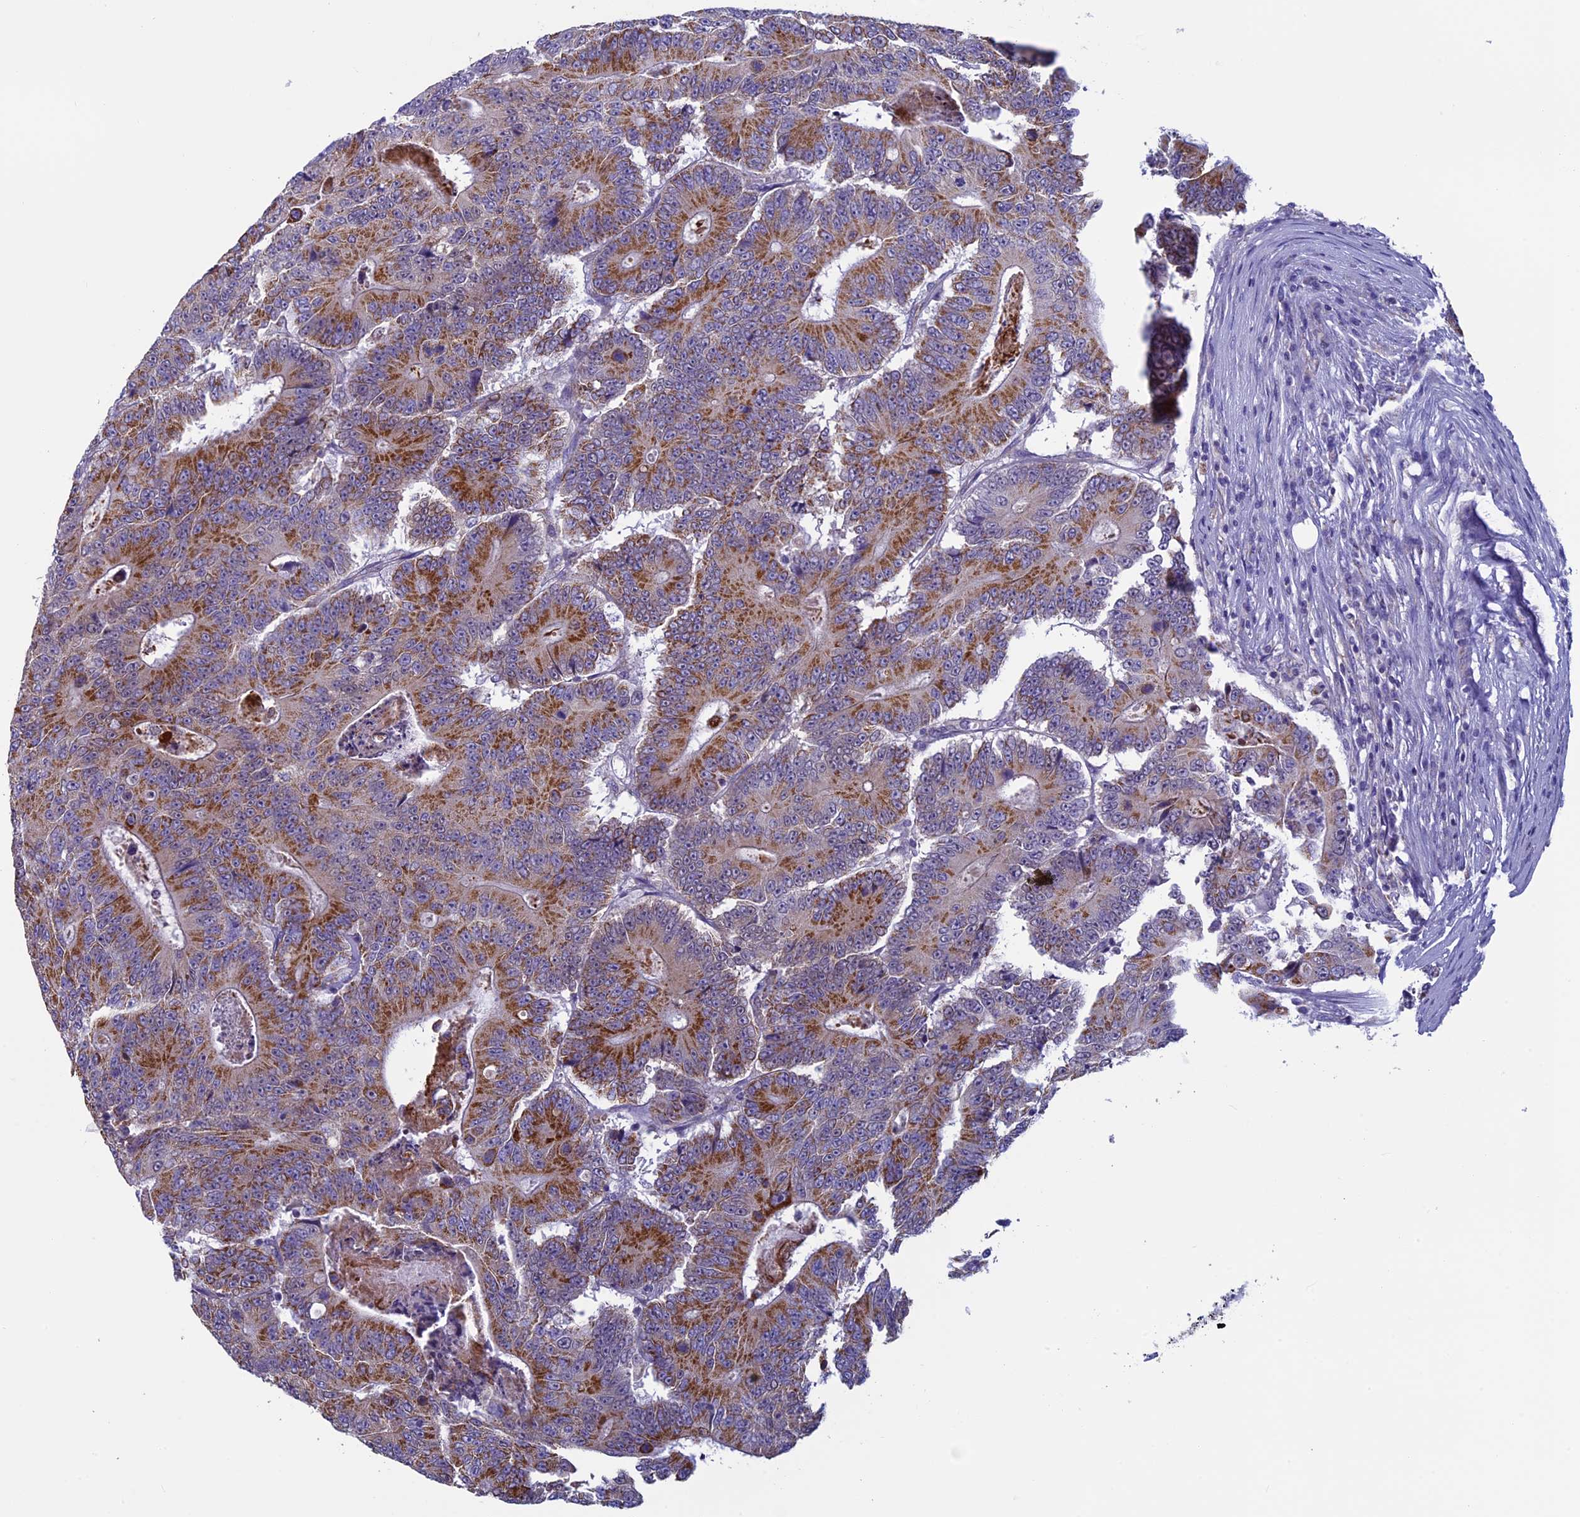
{"staining": {"intensity": "strong", "quantity": ">75%", "location": "cytoplasmic/membranous"}, "tissue": "colorectal cancer", "cell_type": "Tumor cells", "image_type": "cancer", "snomed": [{"axis": "morphology", "description": "Adenocarcinoma, NOS"}, {"axis": "topography", "description": "Colon"}], "caption": "Immunohistochemistry (IHC) histopathology image of human adenocarcinoma (colorectal) stained for a protein (brown), which shows high levels of strong cytoplasmic/membranous expression in approximately >75% of tumor cells.", "gene": "MFSD12", "patient": {"sex": "male", "age": 83}}